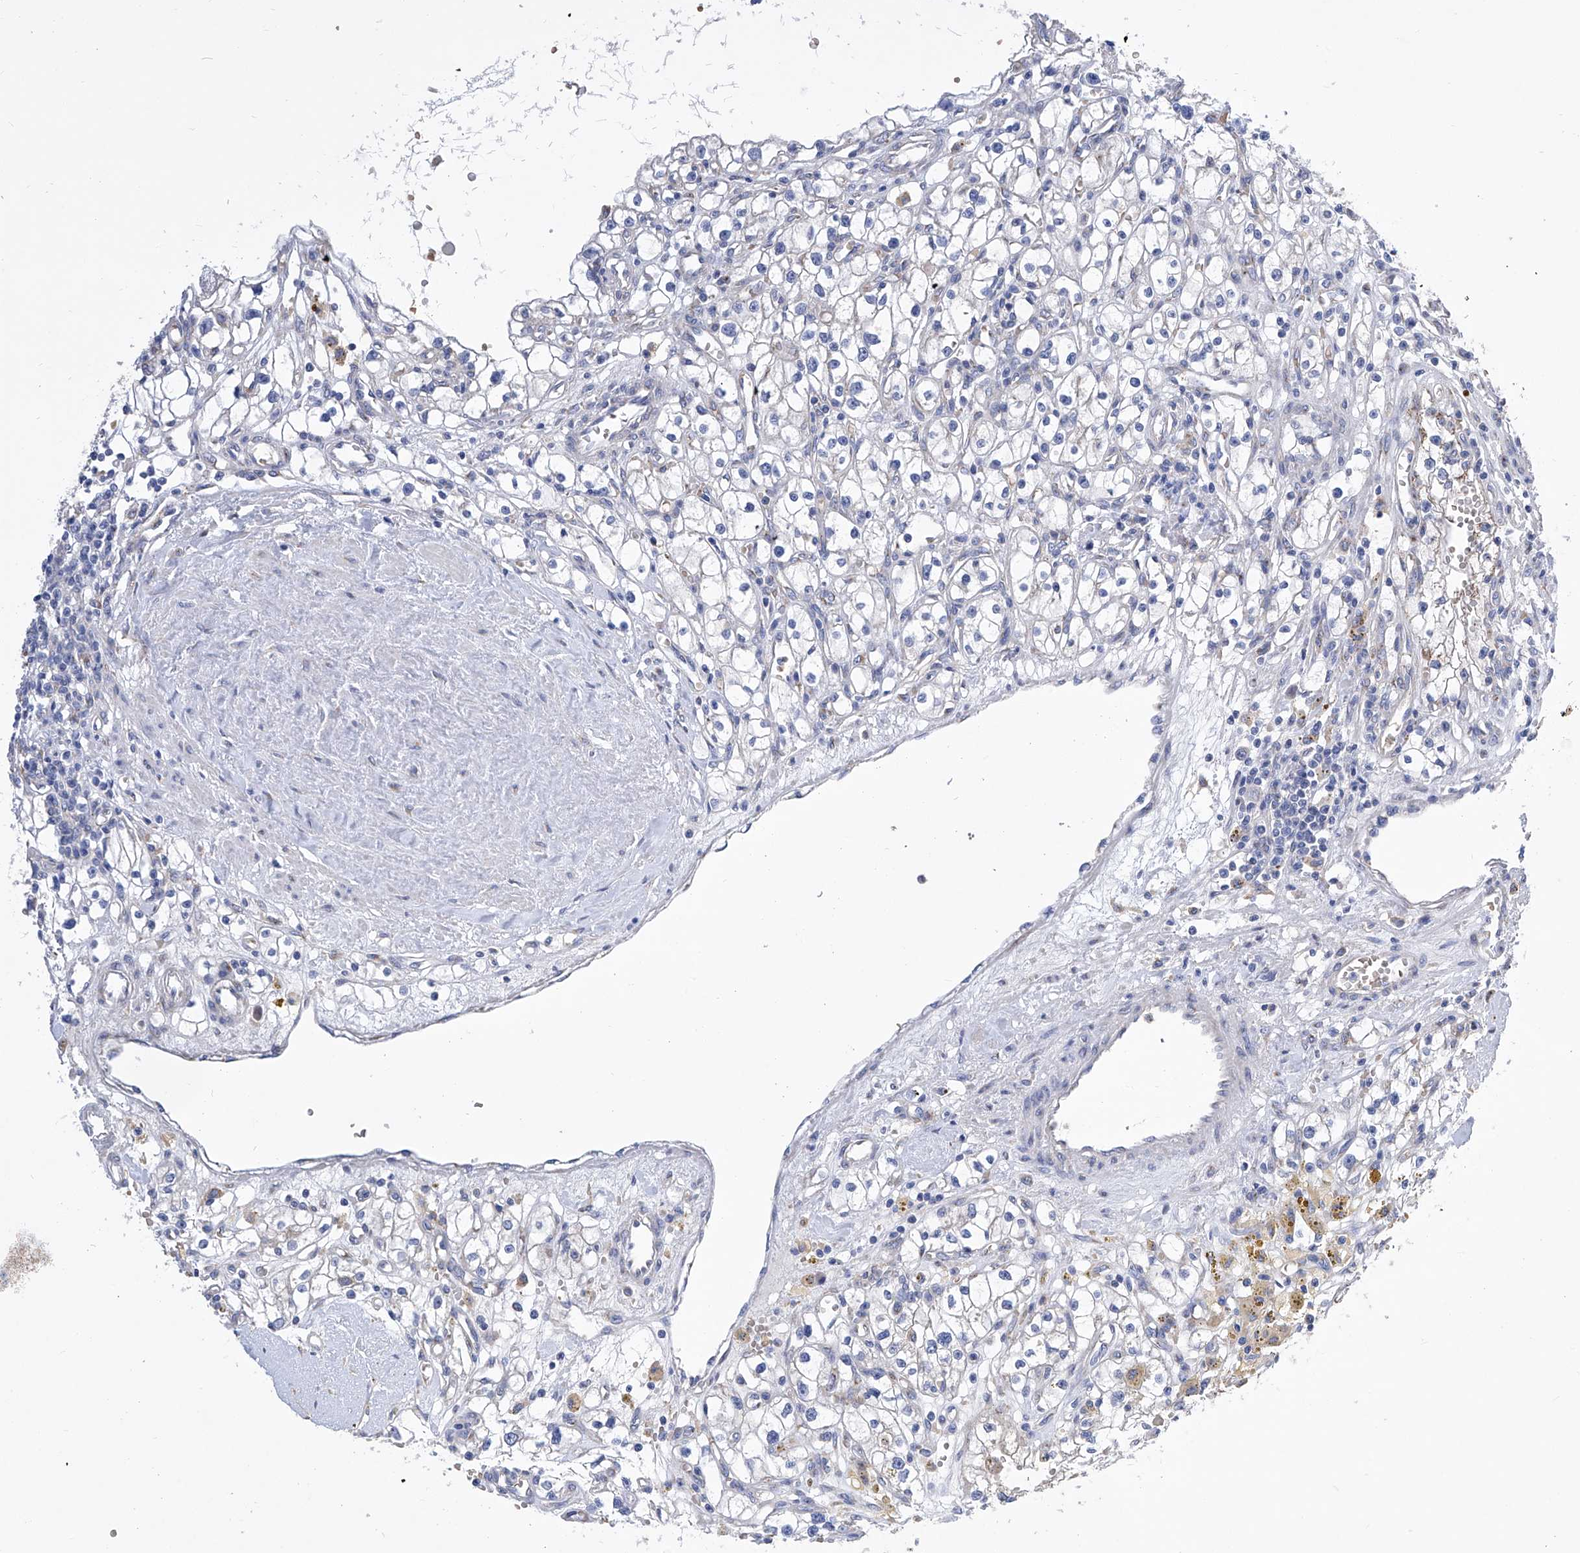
{"staining": {"intensity": "negative", "quantity": "none", "location": "none"}, "tissue": "renal cancer", "cell_type": "Tumor cells", "image_type": "cancer", "snomed": [{"axis": "morphology", "description": "Adenocarcinoma, NOS"}, {"axis": "topography", "description": "Kidney"}], "caption": "A high-resolution micrograph shows immunohistochemistry (IHC) staining of renal adenocarcinoma, which demonstrates no significant staining in tumor cells. The staining is performed using DAB brown chromogen with nuclei counter-stained in using hematoxylin.", "gene": "TJAP1", "patient": {"sex": "male", "age": 56}}